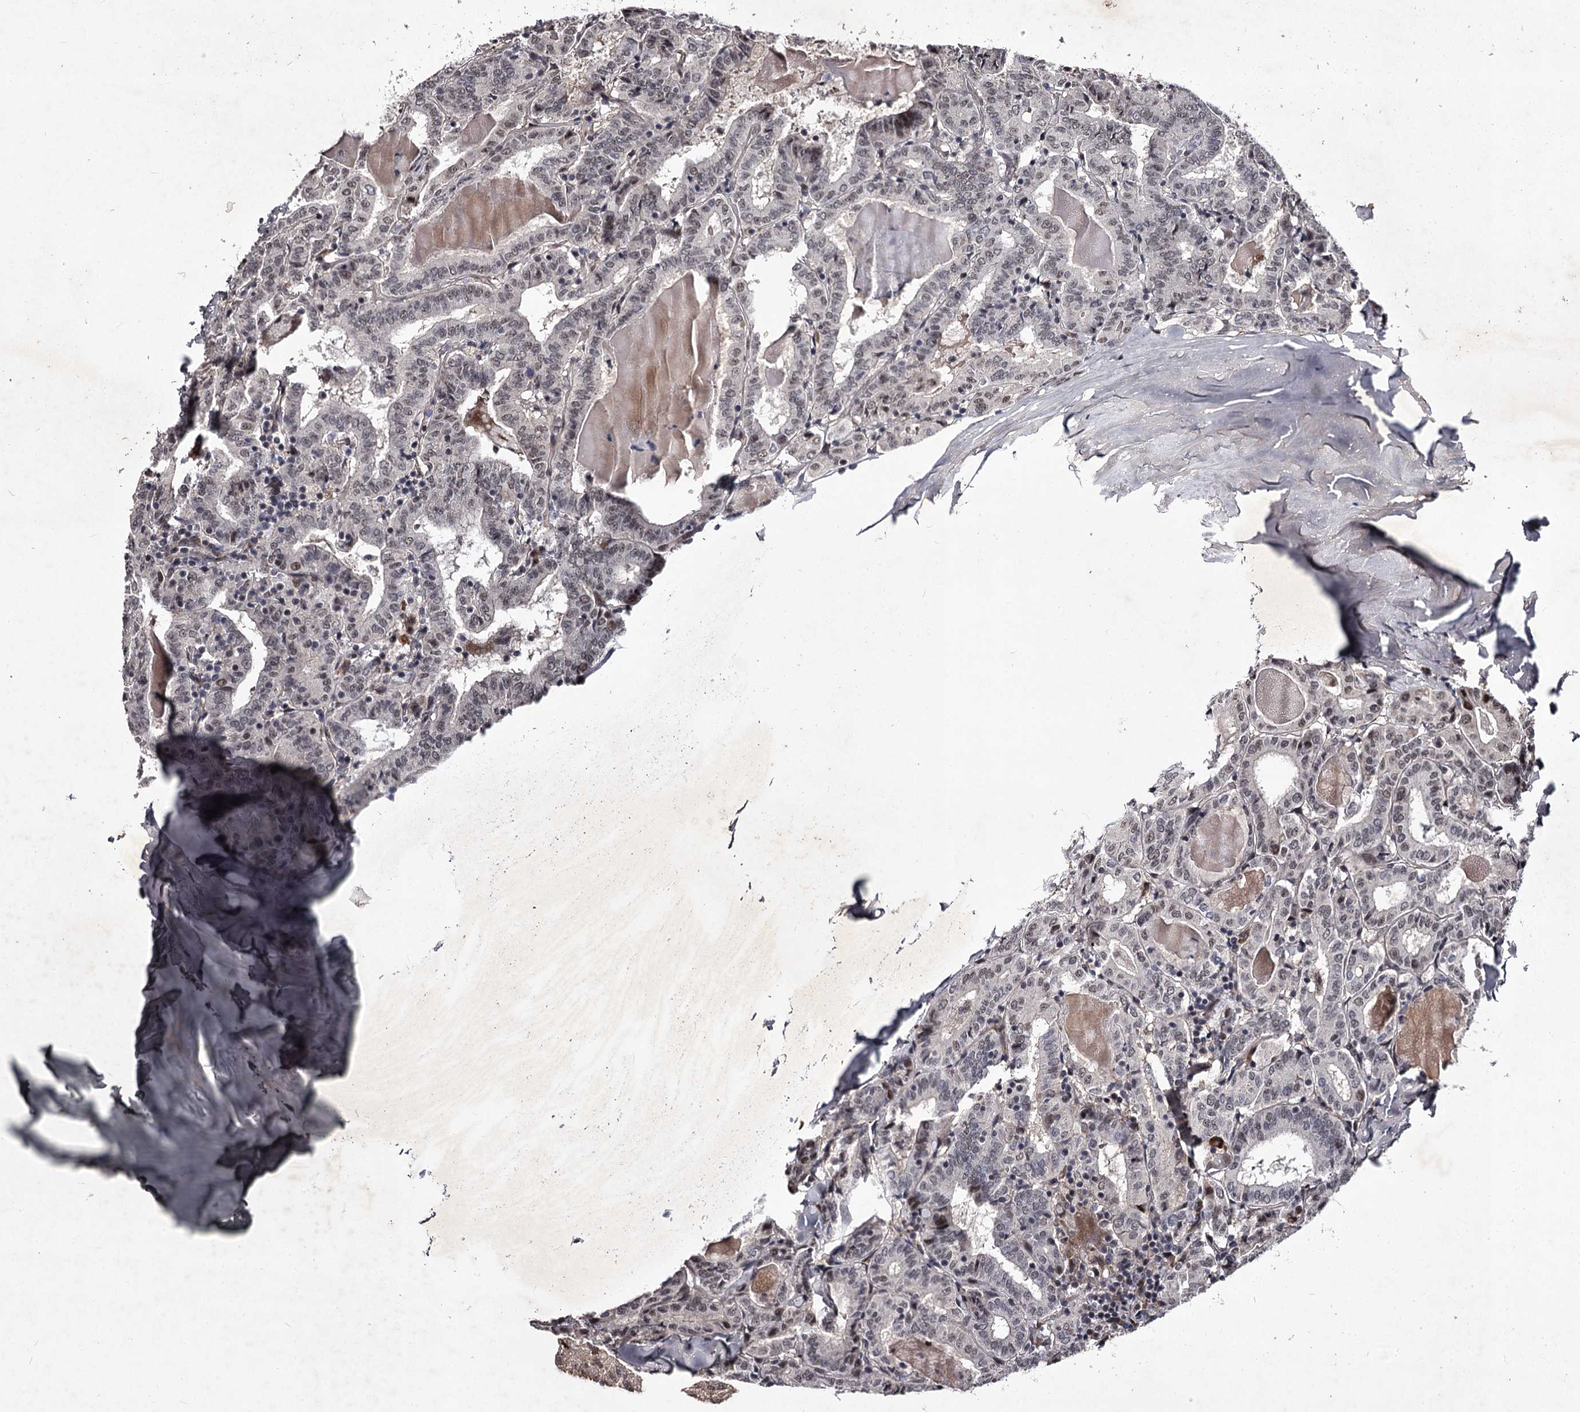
{"staining": {"intensity": "weak", "quantity": "25%-75%", "location": "nuclear"}, "tissue": "thyroid cancer", "cell_type": "Tumor cells", "image_type": "cancer", "snomed": [{"axis": "morphology", "description": "Papillary adenocarcinoma, NOS"}, {"axis": "topography", "description": "Thyroid gland"}], "caption": "Protein expression analysis of human thyroid cancer (papillary adenocarcinoma) reveals weak nuclear positivity in about 25%-75% of tumor cells.", "gene": "RNF44", "patient": {"sex": "female", "age": 72}}